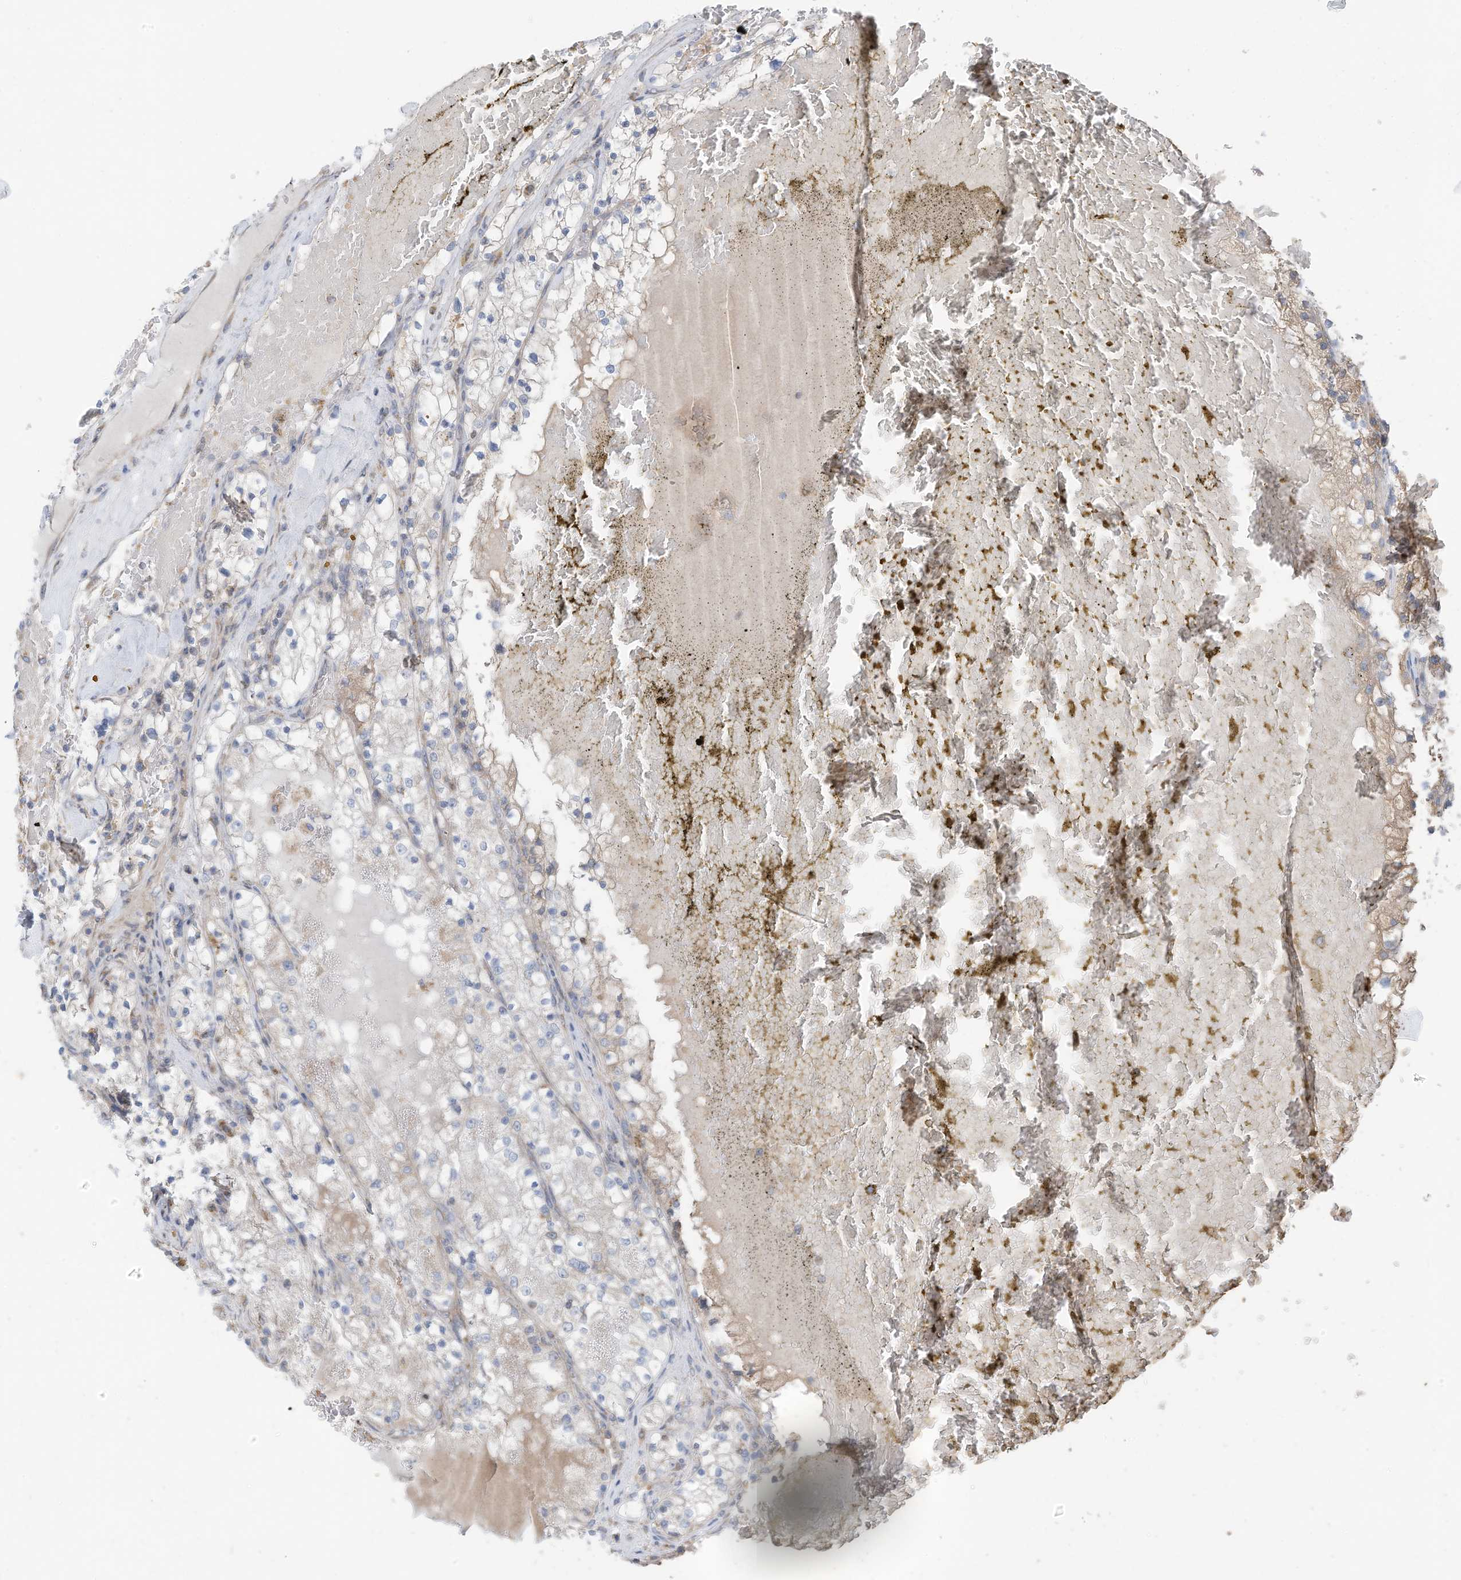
{"staining": {"intensity": "negative", "quantity": "none", "location": "none"}, "tissue": "renal cancer", "cell_type": "Tumor cells", "image_type": "cancer", "snomed": [{"axis": "morphology", "description": "Normal tissue, NOS"}, {"axis": "morphology", "description": "Adenocarcinoma, NOS"}, {"axis": "topography", "description": "Kidney"}], "caption": "IHC micrograph of renal cancer (adenocarcinoma) stained for a protein (brown), which displays no positivity in tumor cells.", "gene": "EOMES", "patient": {"sex": "male", "age": 68}}